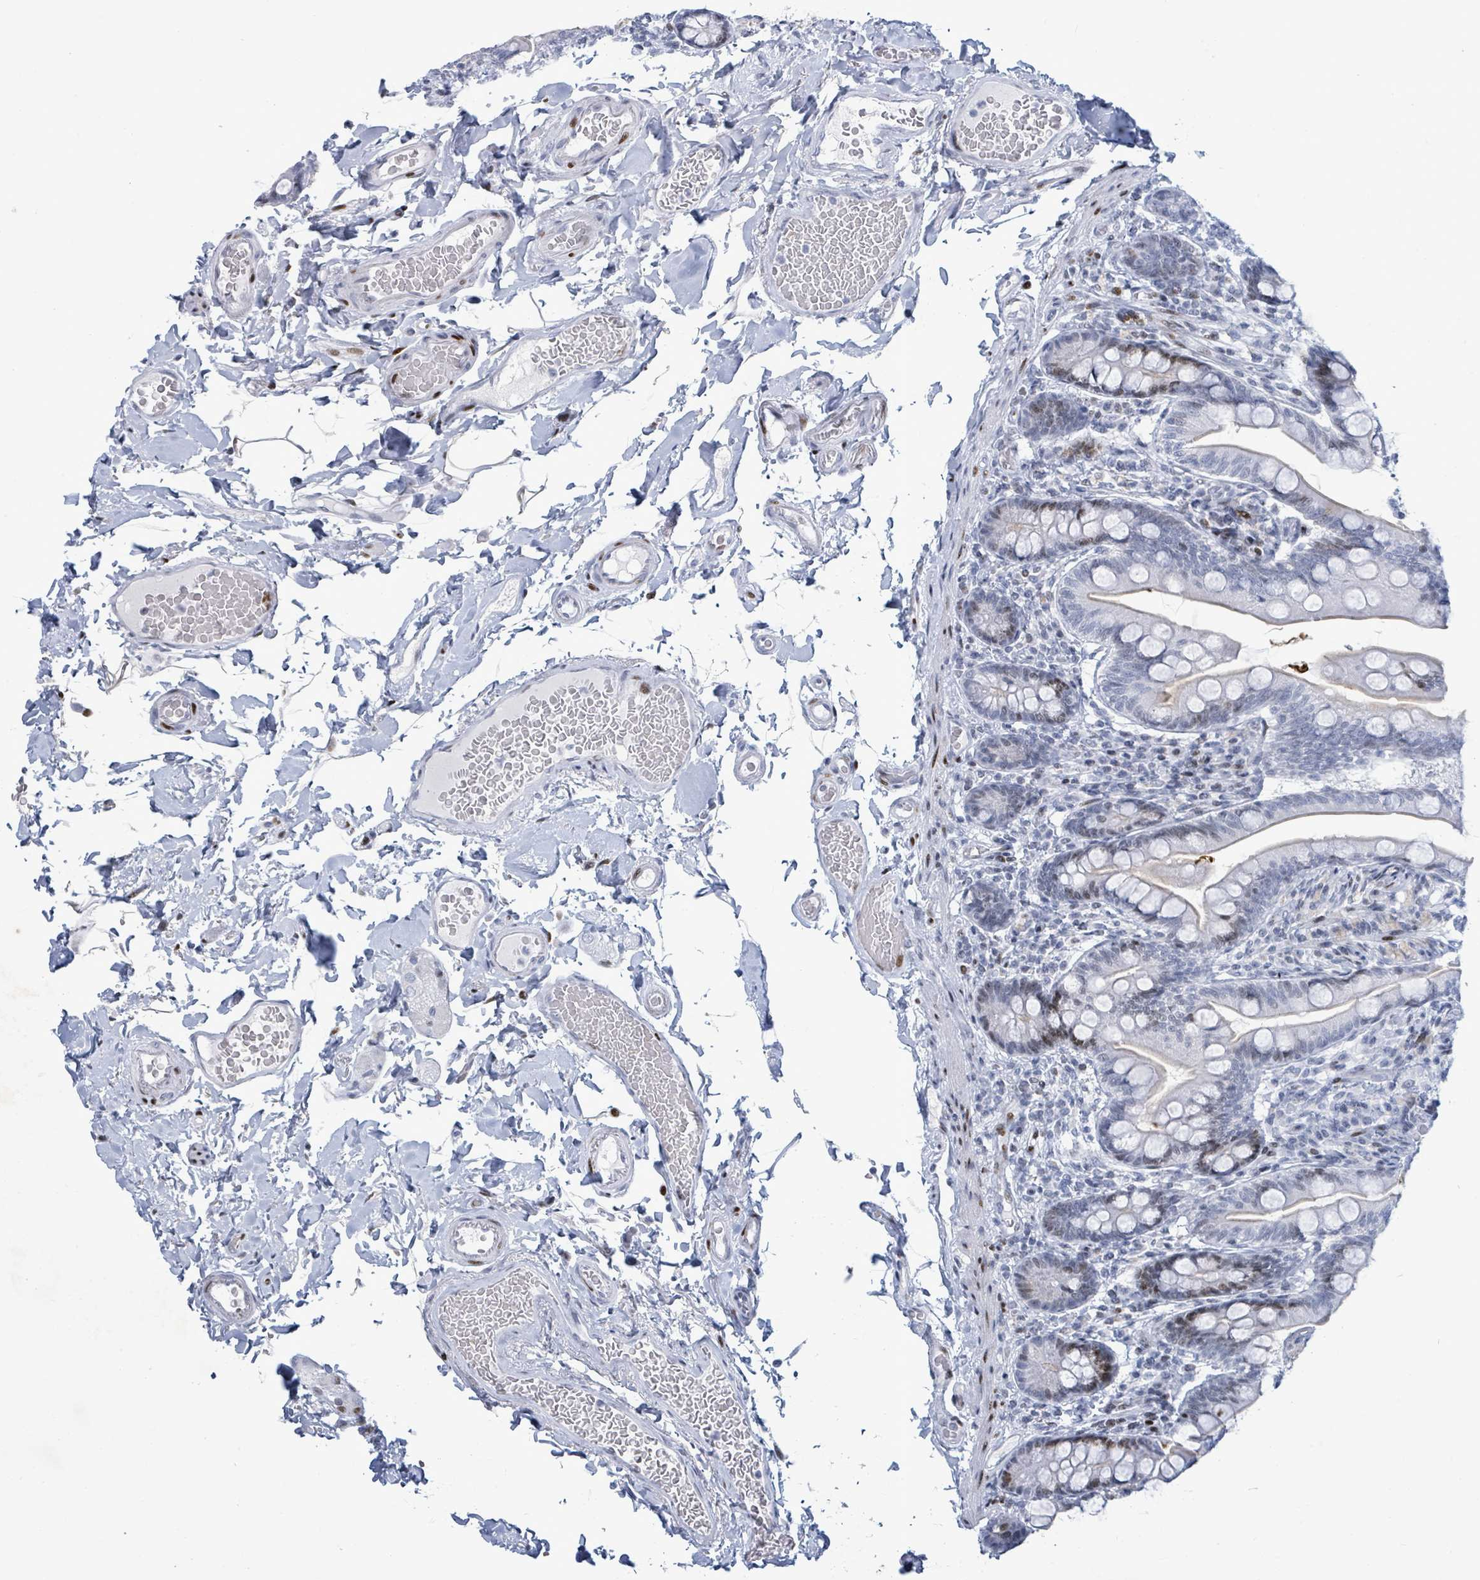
{"staining": {"intensity": "moderate", "quantity": "<25%", "location": "cytoplasmic/membranous,nuclear"}, "tissue": "small intestine", "cell_type": "Glandular cells", "image_type": "normal", "snomed": [{"axis": "morphology", "description": "Normal tissue, NOS"}, {"axis": "topography", "description": "Small intestine"}], "caption": "Glandular cells display low levels of moderate cytoplasmic/membranous,nuclear positivity in approximately <25% of cells in benign human small intestine.", "gene": "MALL", "patient": {"sex": "female", "age": 64}}